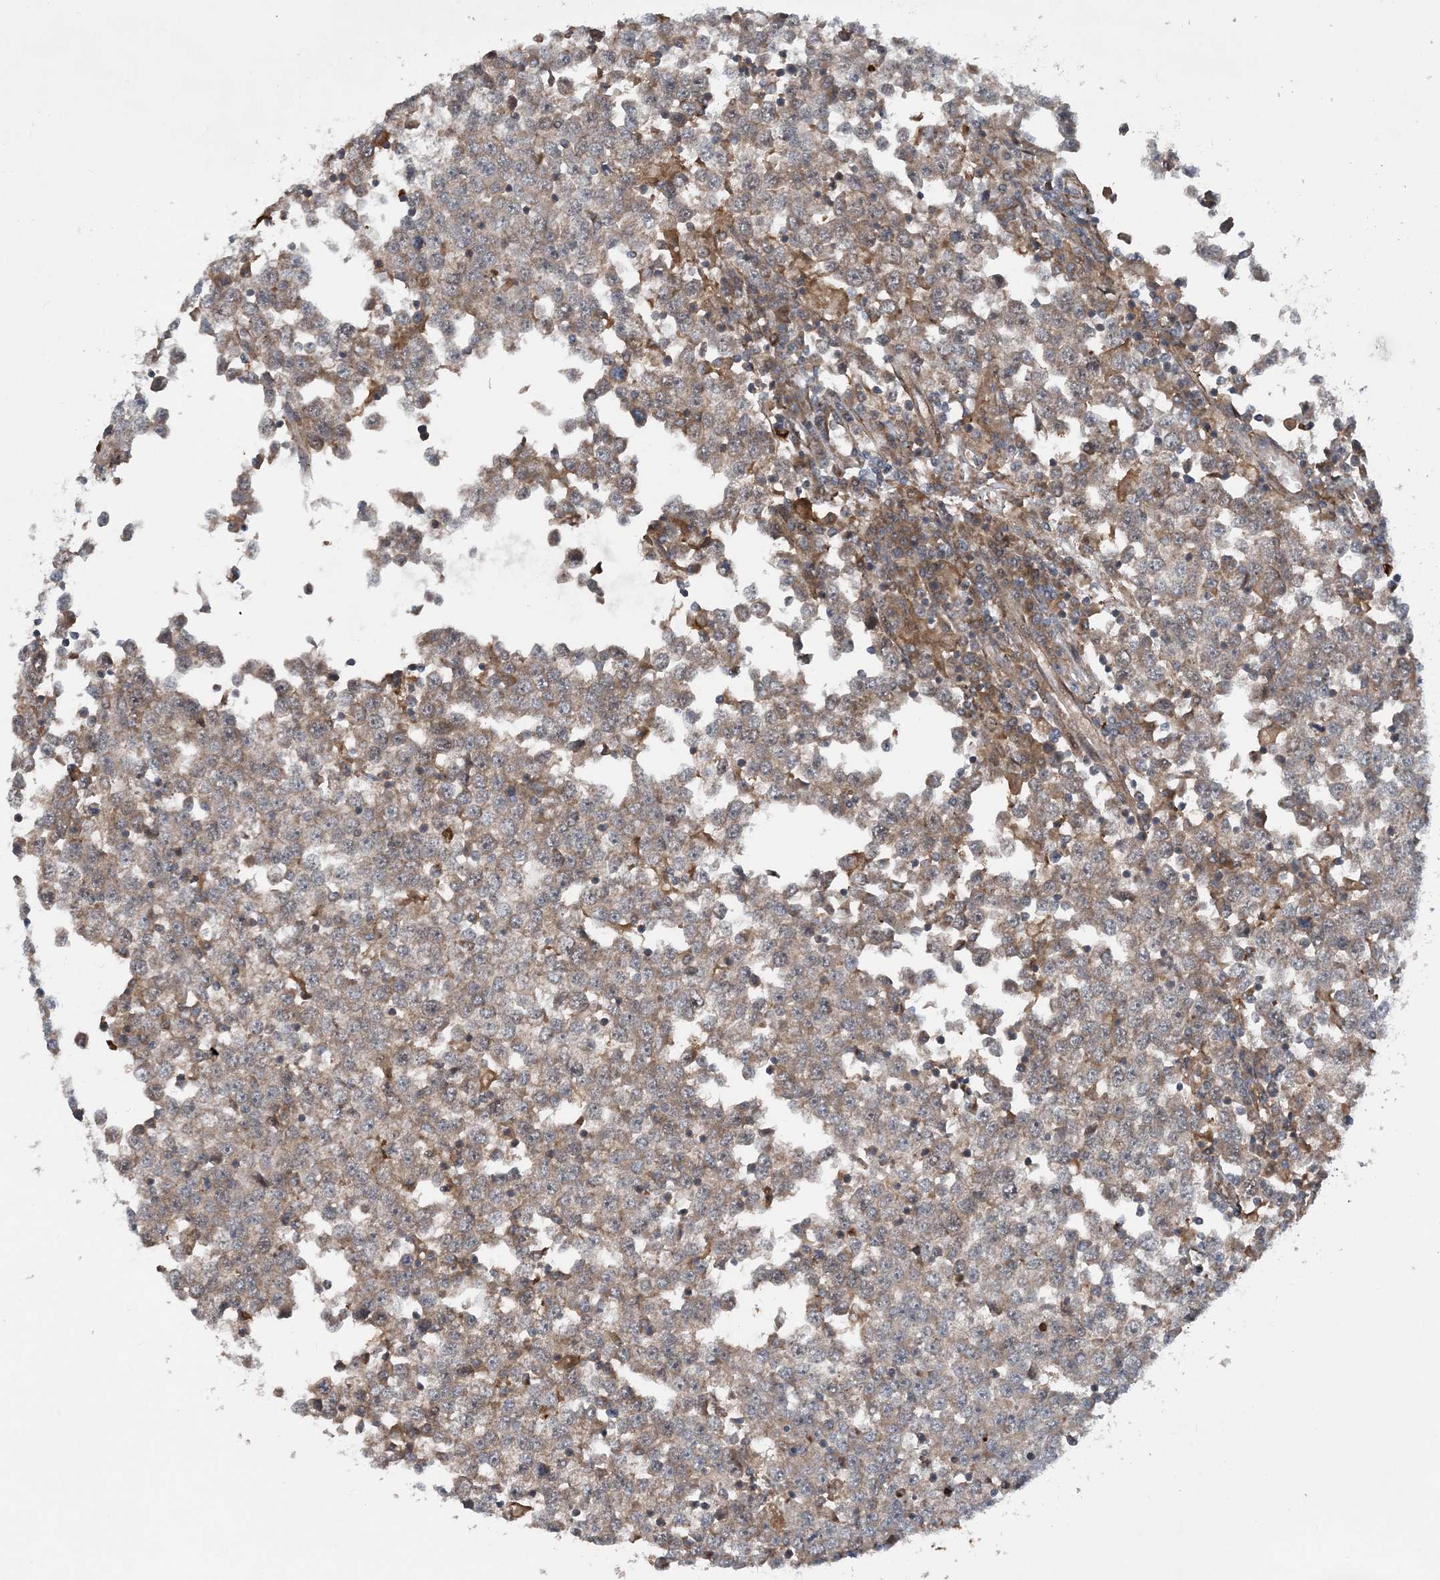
{"staining": {"intensity": "weak", "quantity": "25%-75%", "location": "cytoplasmic/membranous"}, "tissue": "testis cancer", "cell_type": "Tumor cells", "image_type": "cancer", "snomed": [{"axis": "morphology", "description": "Seminoma, NOS"}, {"axis": "topography", "description": "Testis"}], "caption": "Immunohistochemical staining of human testis cancer (seminoma) exhibits low levels of weak cytoplasmic/membranous positivity in approximately 25%-75% of tumor cells.", "gene": "HEMK1", "patient": {"sex": "male", "age": 65}}